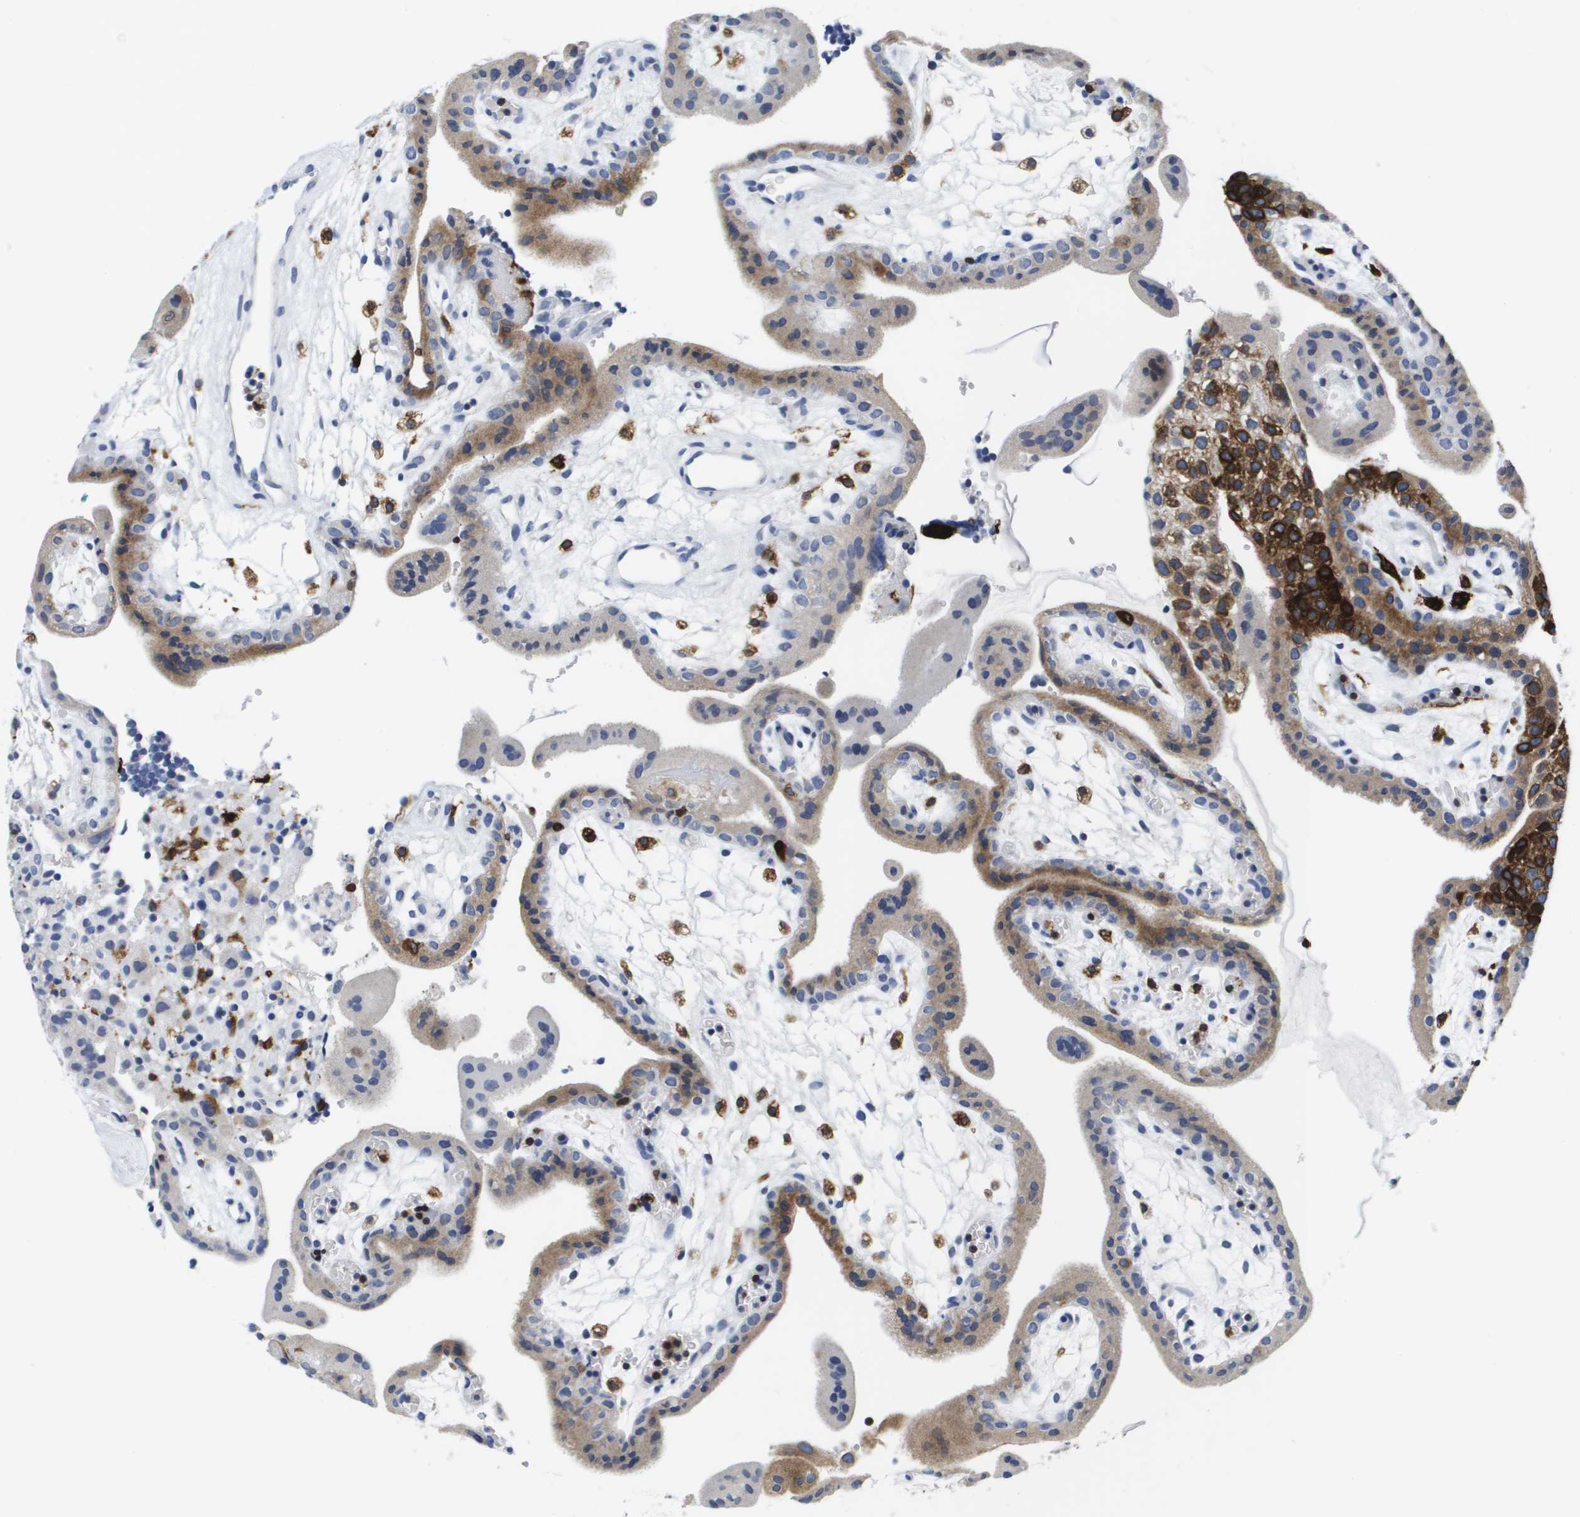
{"staining": {"intensity": "strong", "quantity": "<25%", "location": "cytoplasmic/membranous"}, "tissue": "placenta", "cell_type": "Trophoblastic cells", "image_type": "normal", "snomed": [{"axis": "morphology", "description": "Normal tissue, NOS"}, {"axis": "topography", "description": "Placenta"}], "caption": "IHC photomicrograph of normal placenta: human placenta stained using immunohistochemistry (IHC) displays medium levels of strong protein expression localized specifically in the cytoplasmic/membranous of trophoblastic cells, appearing as a cytoplasmic/membranous brown color.", "gene": "HMOX1", "patient": {"sex": "female", "age": 18}}